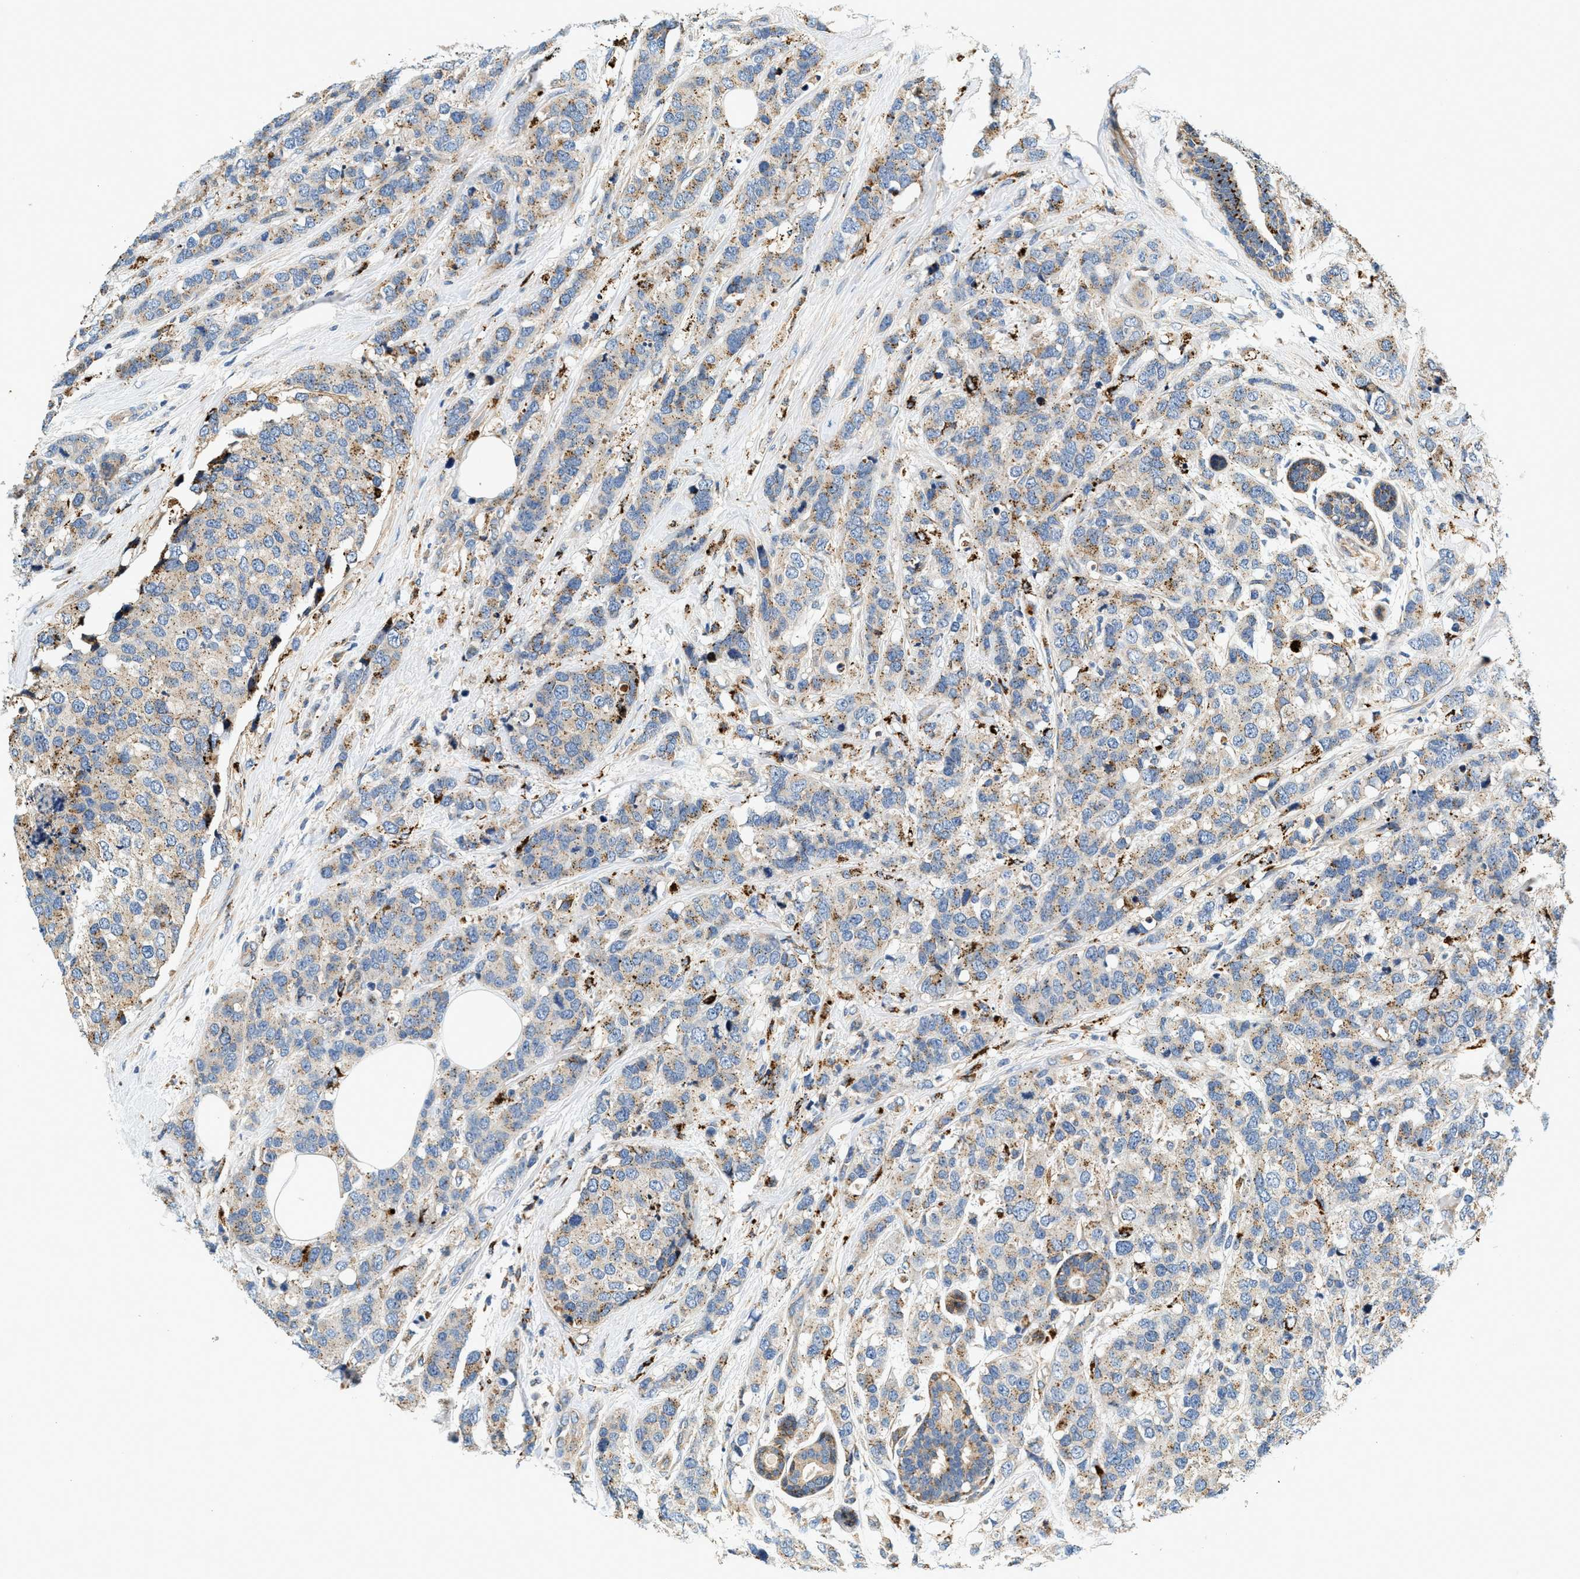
{"staining": {"intensity": "moderate", "quantity": "25%-75%", "location": "cytoplasmic/membranous"}, "tissue": "breast cancer", "cell_type": "Tumor cells", "image_type": "cancer", "snomed": [{"axis": "morphology", "description": "Lobular carcinoma"}, {"axis": "topography", "description": "Breast"}], "caption": "Immunohistochemistry (IHC) histopathology image of breast cancer (lobular carcinoma) stained for a protein (brown), which displays medium levels of moderate cytoplasmic/membranous expression in about 25%-75% of tumor cells.", "gene": "DUSP10", "patient": {"sex": "female", "age": 59}}